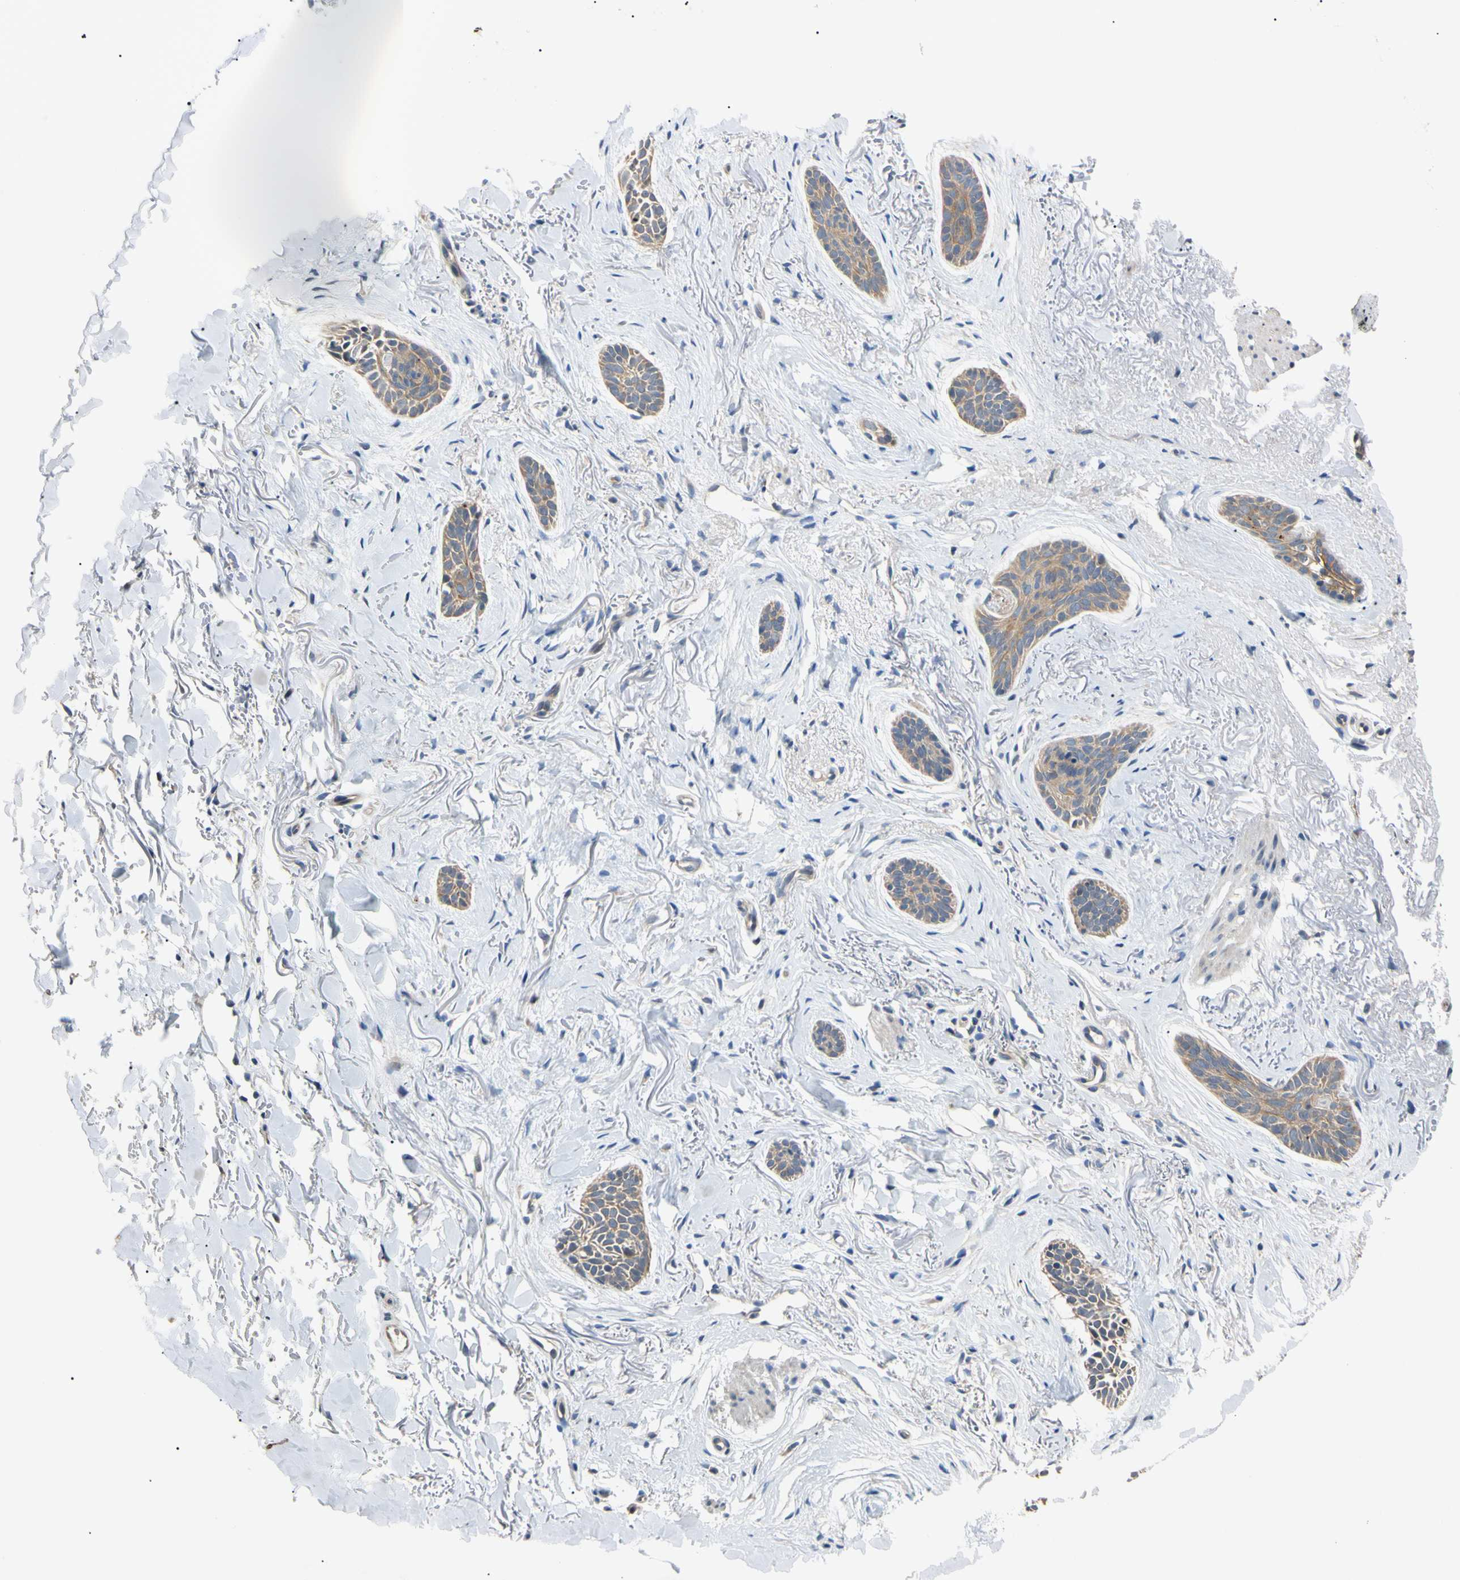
{"staining": {"intensity": "weak", "quantity": ">75%", "location": "cytoplasmic/membranous"}, "tissue": "skin cancer", "cell_type": "Tumor cells", "image_type": "cancer", "snomed": [{"axis": "morphology", "description": "Basal cell carcinoma"}, {"axis": "topography", "description": "Skin"}], "caption": "Protein expression analysis of basal cell carcinoma (skin) exhibits weak cytoplasmic/membranous expression in about >75% of tumor cells.", "gene": "RARS1", "patient": {"sex": "female", "age": 84}}